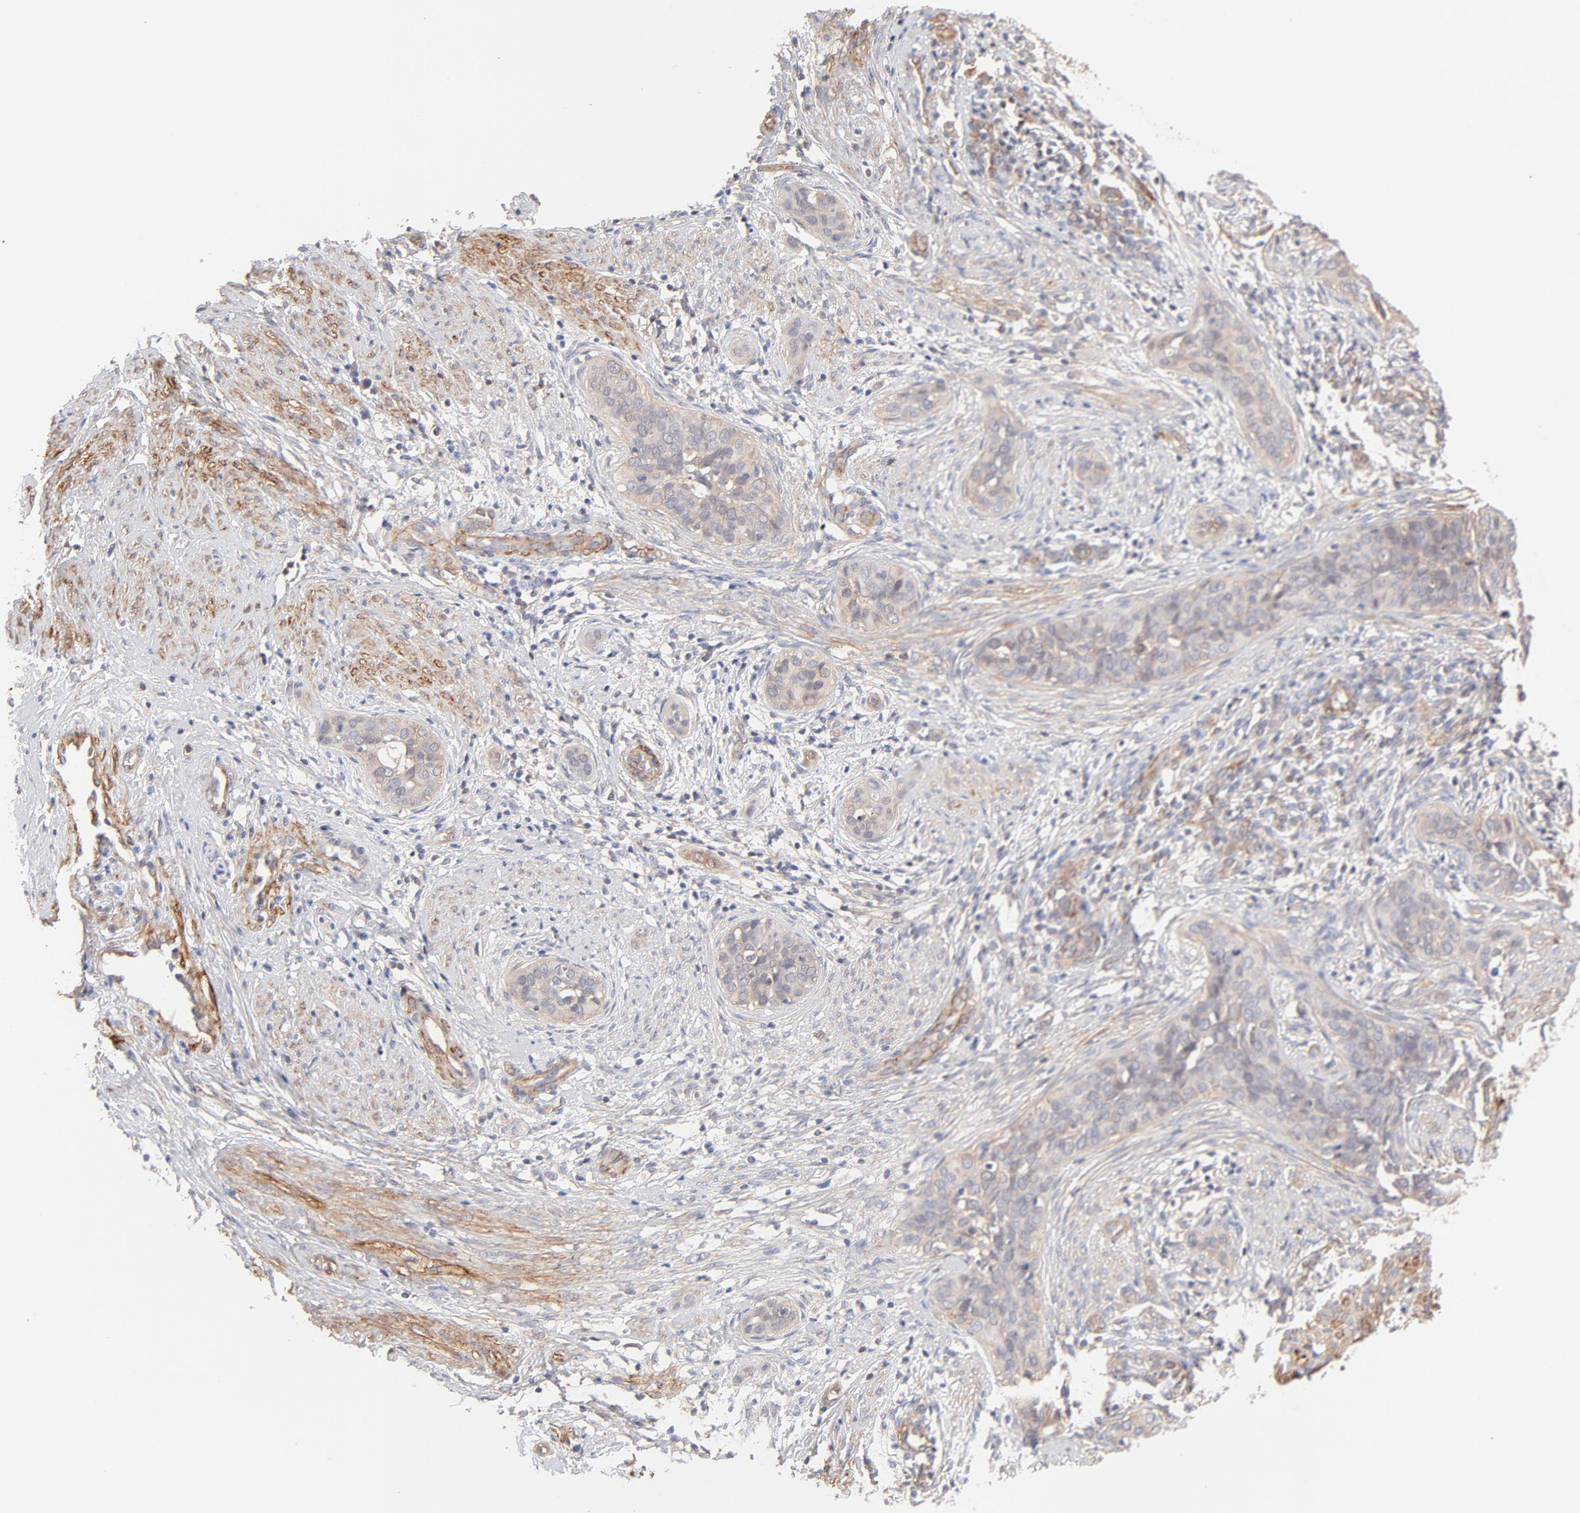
{"staining": {"intensity": "negative", "quantity": "none", "location": "none"}, "tissue": "cervical cancer", "cell_type": "Tumor cells", "image_type": "cancer", "snomed": [{"axis": "morphology", "description": "Squamous cell carcinoma, NOS"}, {"axis": "topography", "description": "Cervix"}], "caption": "The immunohistochemistry image has no significant staining in tumor cells of squamous cell carcinoma (cervical) tissue.", "gene": "LDLRAP1", "patient": {"sex": "female", "age": 31}}